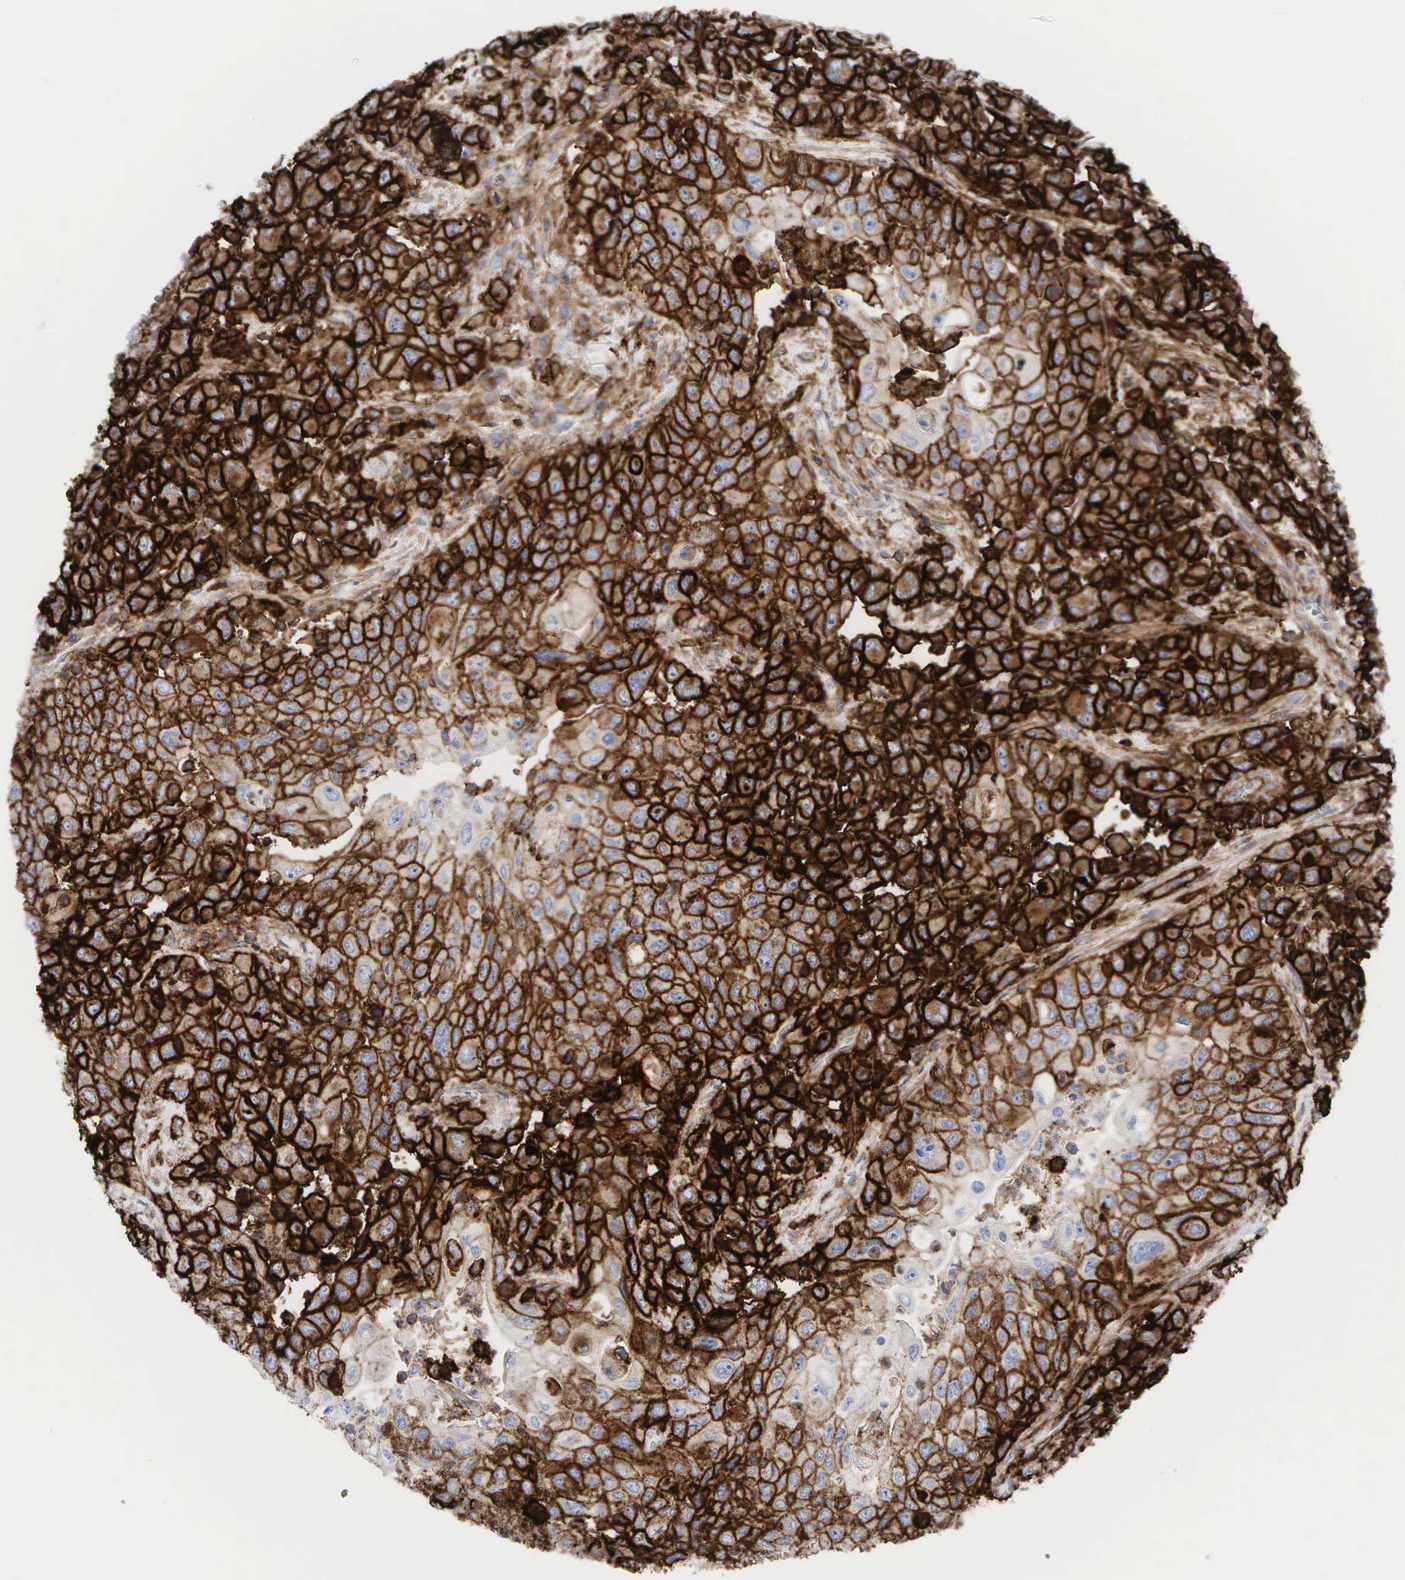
{"staining": {"intensity": "strong", "quantity": ">75%", "location": "cytoplasmic/membranous"}, "tissue": "pancreatic cancer", "cell_type": "Tumor cells", "image_type": "cancer", "snomed": [{"axis": "morphology", "description": "Adenocarcinoma, NOS"}, {"axis": "topography", "description": "Pancreas"}], "caption": "The photomicrograph reveals staining of pancreatic cancer, revealing strong cytoplasmic/membranous protein expression (brown color) within tumor cells.", "gene": "CD44", "patient": {"sex": "male", "age": 70}}